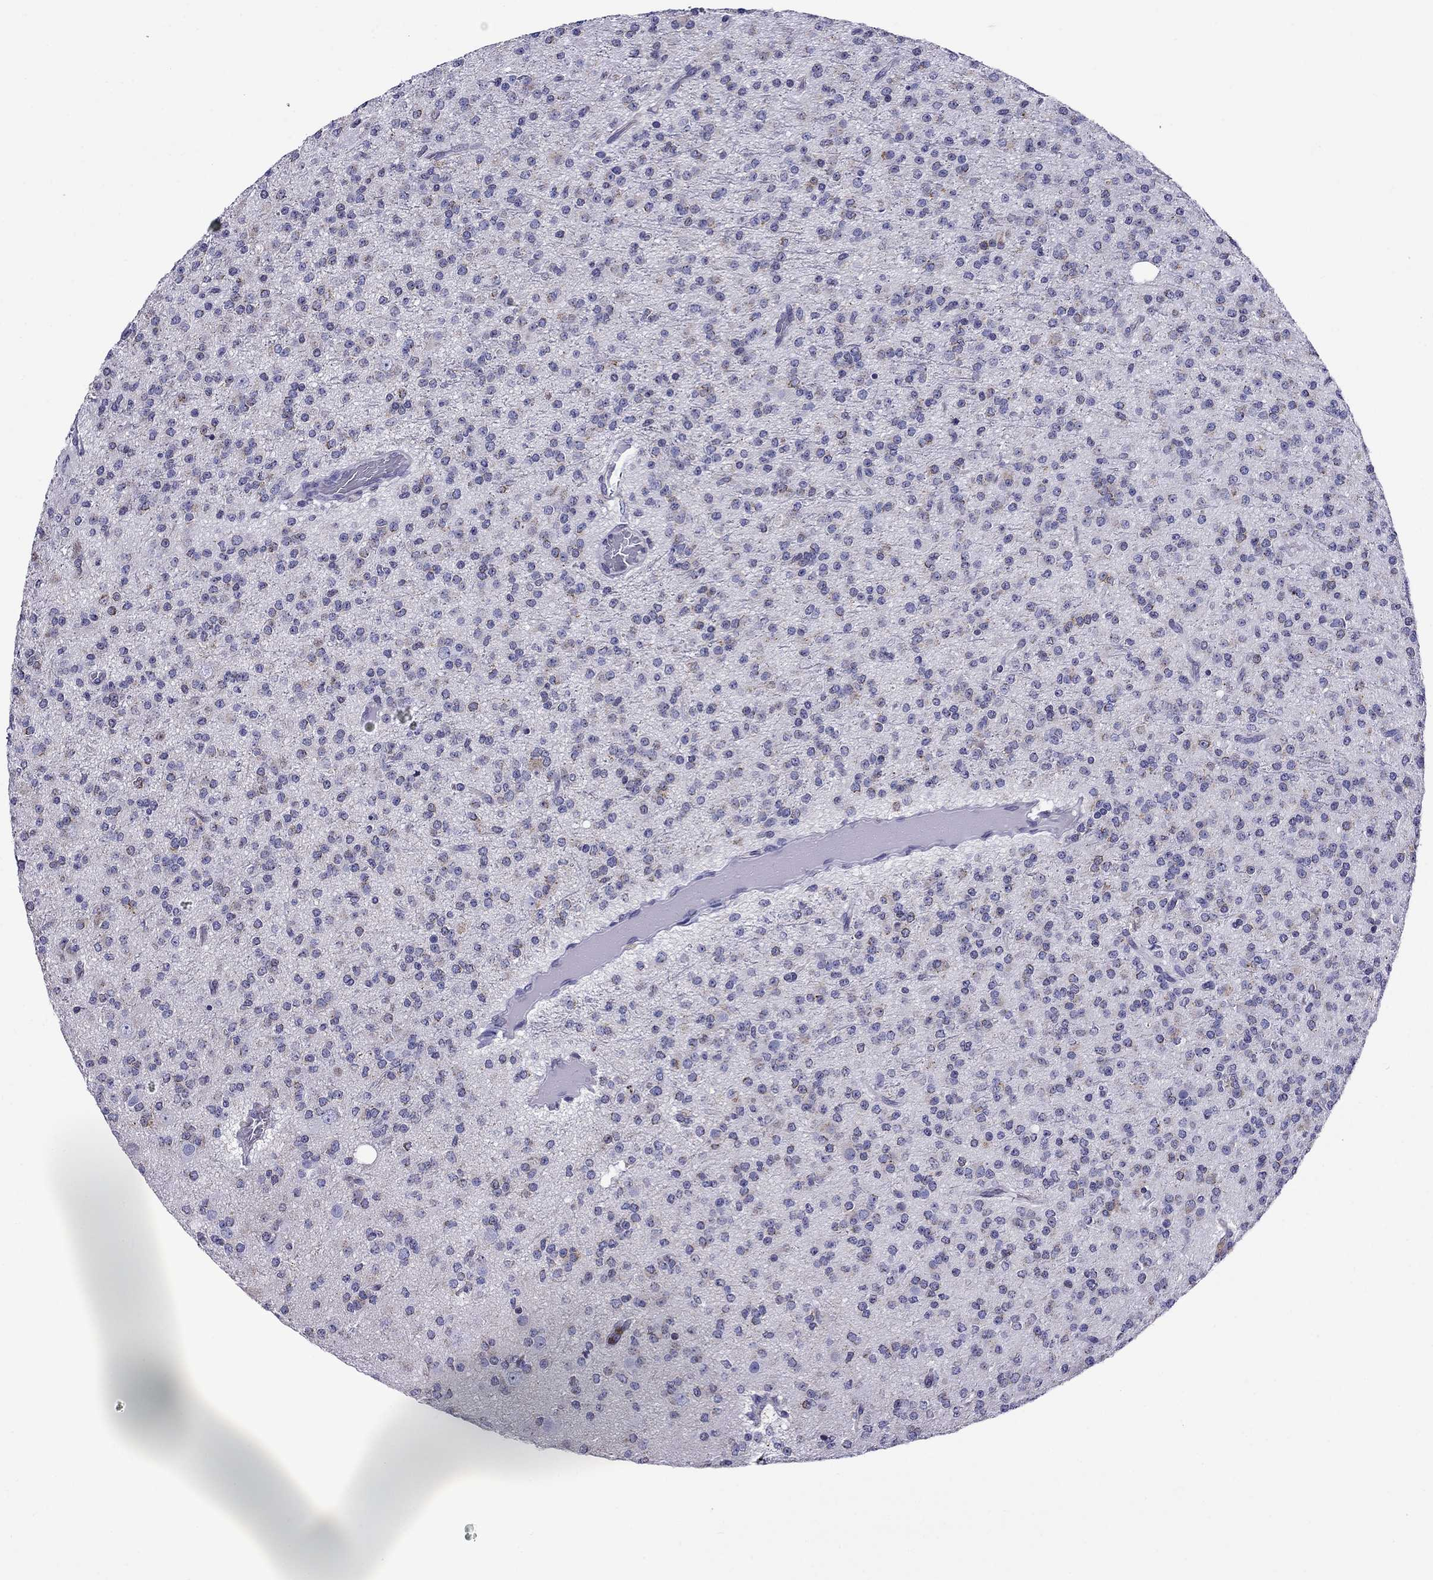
{"staining": {"intensity": "negative", "quantity": "none", "location": "none"}, "tissue": "glioma", "cell_type": "Tumor cells", "image_type": "cancer", "snomed": [{"axis": "morphology", "description": "Glioma, malignant, Low grade"}, {"axis": "topography", "description": "Brain"}], "caption": "A high-resolution image shows immunohistochemistry staining of malignant glioma (low-grade), which reveals no significant staining in tumor cells.", "gene": "SCG2", "patient": {"sex": "male", "age": 27}}